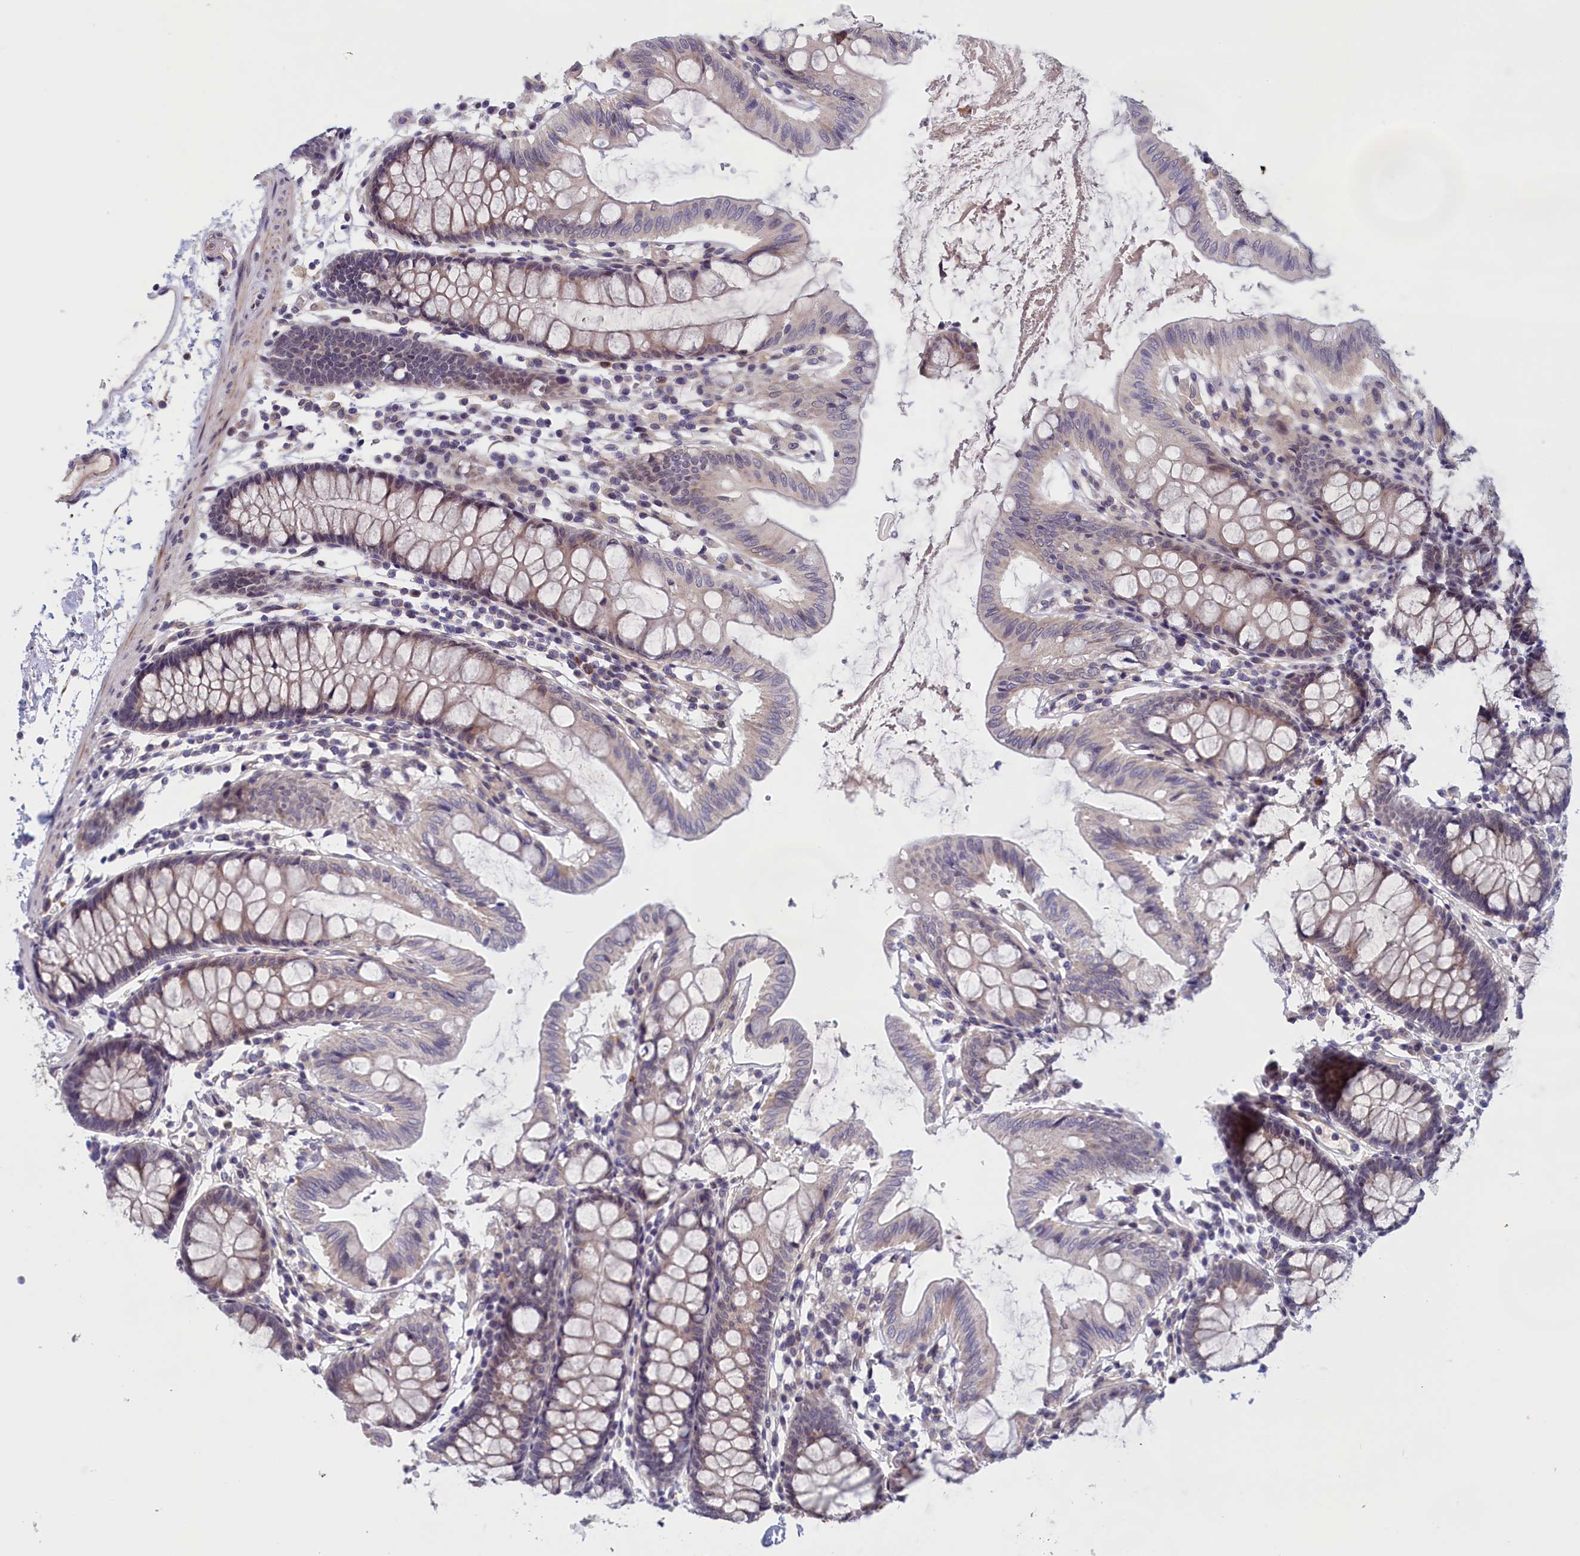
{"staining": {"intensity": "weak", "quantity": ">75%", "location": "cytoplasmic/membranous"}, "tissue": "colon", "cell_type": "Endothelial cells", "image_type": "normal", "snomed": [{"axis": "morphology", "description": "Normal tissue, NOS"}, {"axis": "topography", "description": "Colon"}], "caption": "Protein expression analysis of normal colon reveals weak cytoplasmic/membranous positivity in about >75% of endothelial cells.", "gene": "IGFALS", "patient": {"sex": "male", "age": 75}}